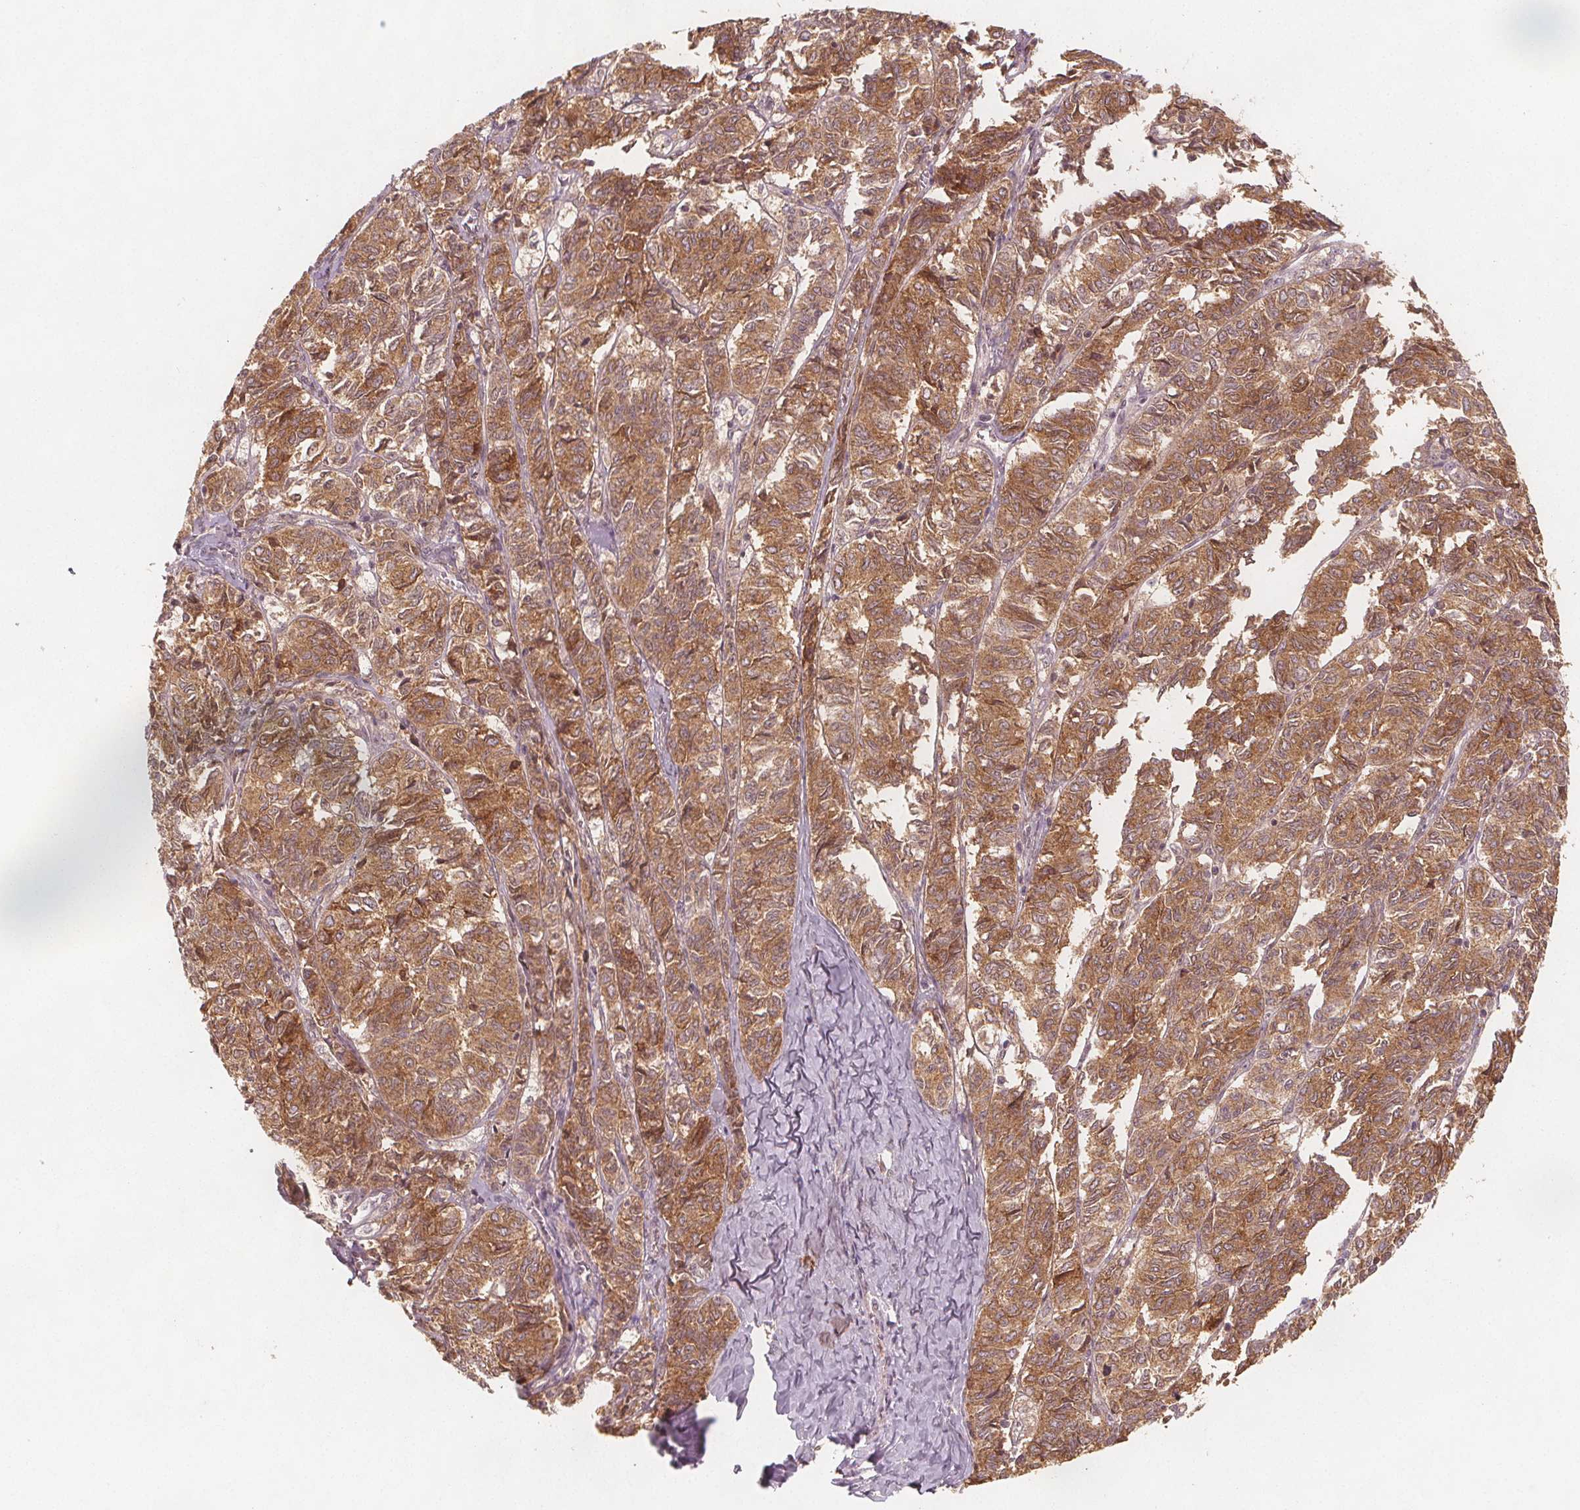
{"staining": {"intensity": "moderate", "quantity": ">75%", "location": "cytoplasmic/membranous"}, "tissue": "ovarian cancer", "cell_type": "Tumor cells", "image_type": "cancer", "snomed": [{"axis": "morphology", "description": "Carcinoma, endometroid"}, {"axis": "topography", "description": "Ovary"}], "caption": "Ovarian endometroid carcinoma stained for a protein demonstrates moderate cytoplasmic/membranous positivity in tumor cells.", "gene": "NCSTN", "patient": {"sex": "female", "age": 80}}